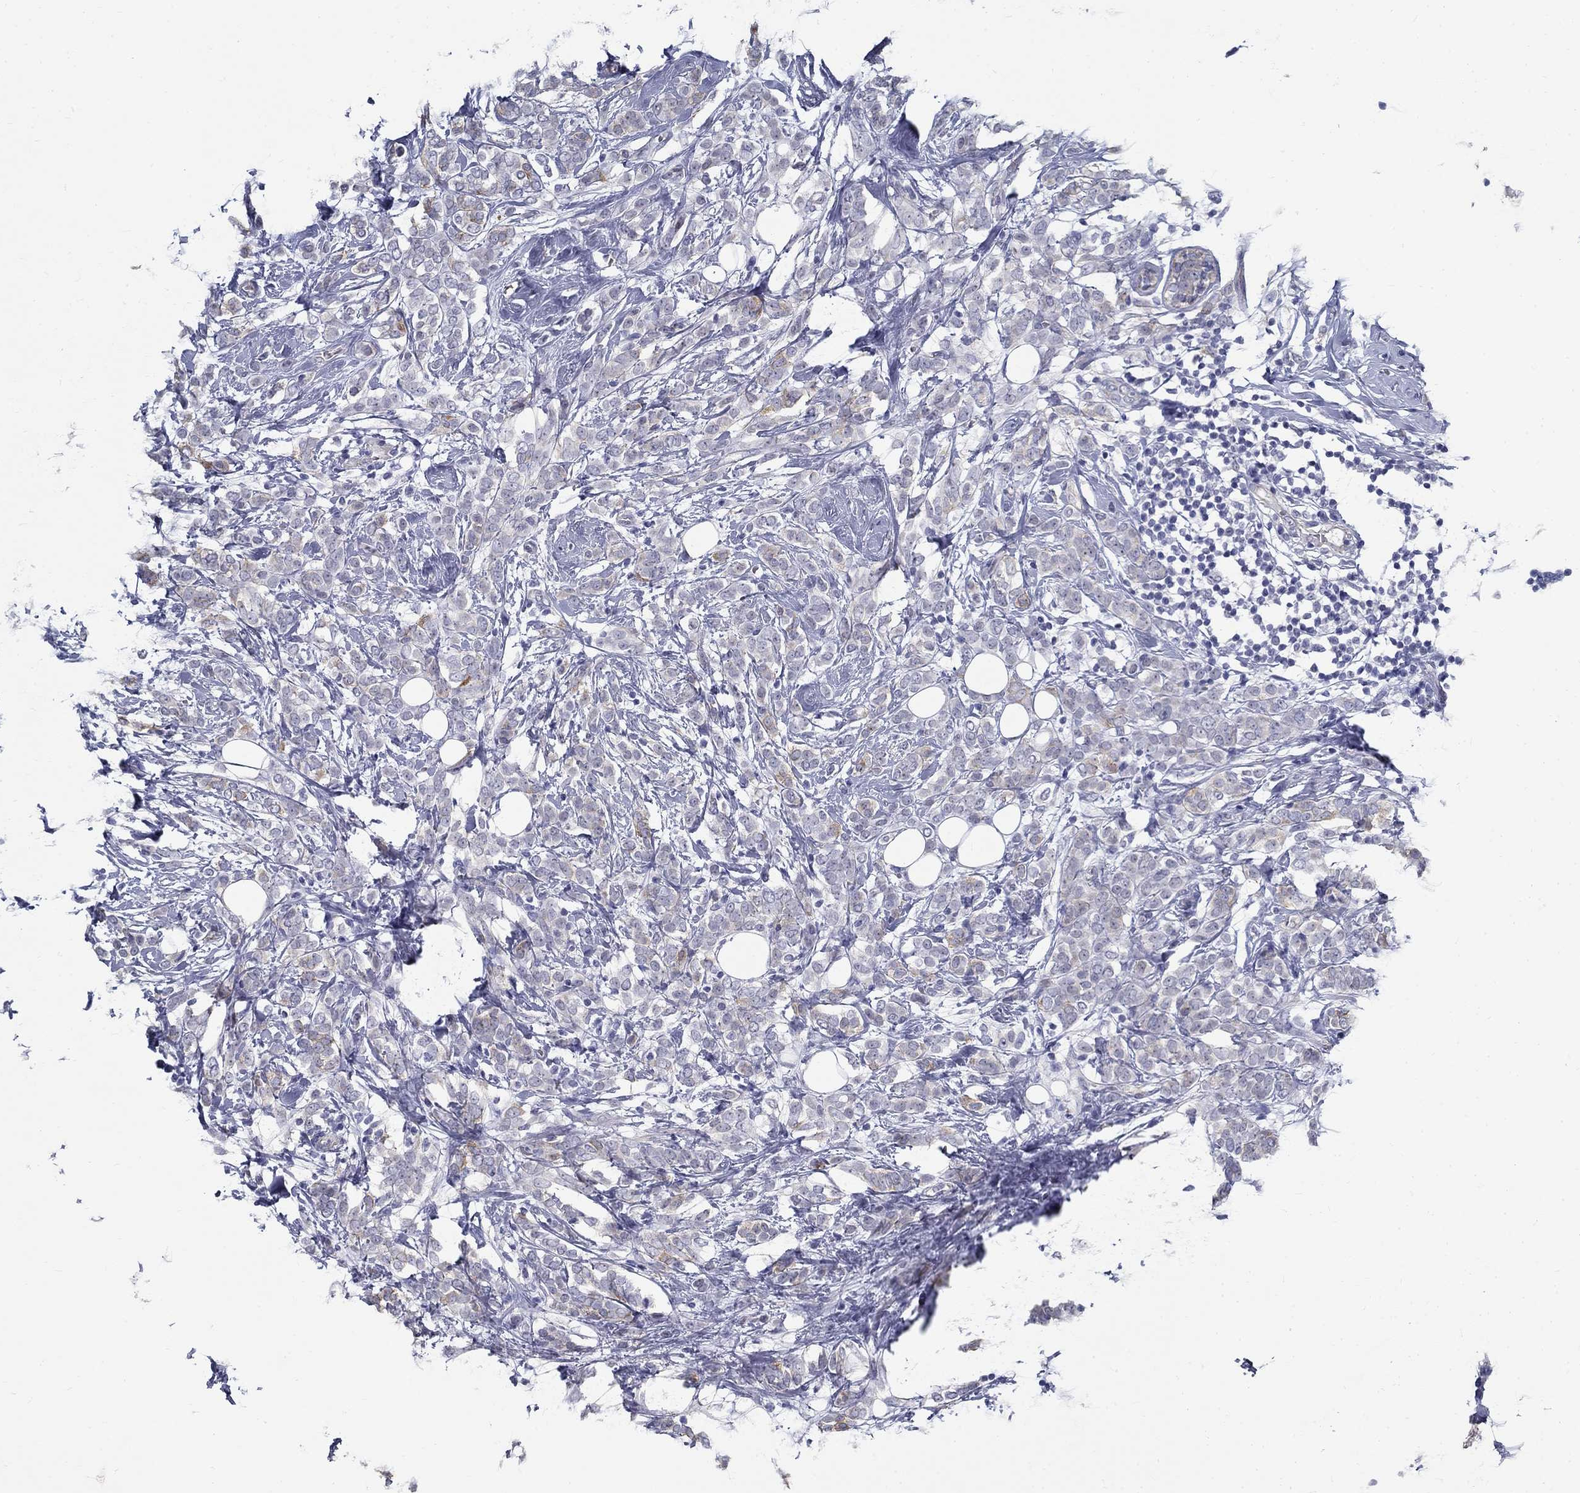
{"staining": {"intensity": "negative", "quantity": "none", "location": "none"}, "tissue": "breast cancer", "cell_type": "Tumor cells", "image_type": "cancer", "snomed": [{"axis": "morphology", "description": "Lobular carcinoma"}, {"axis": "topography", "description": "Breast"}], "caption": "Protein analysis of breast cancer reveals no significant staining in tumor cells.", "gene": "GUCA1A", "patient": {"sex": "female", "age": 49}}